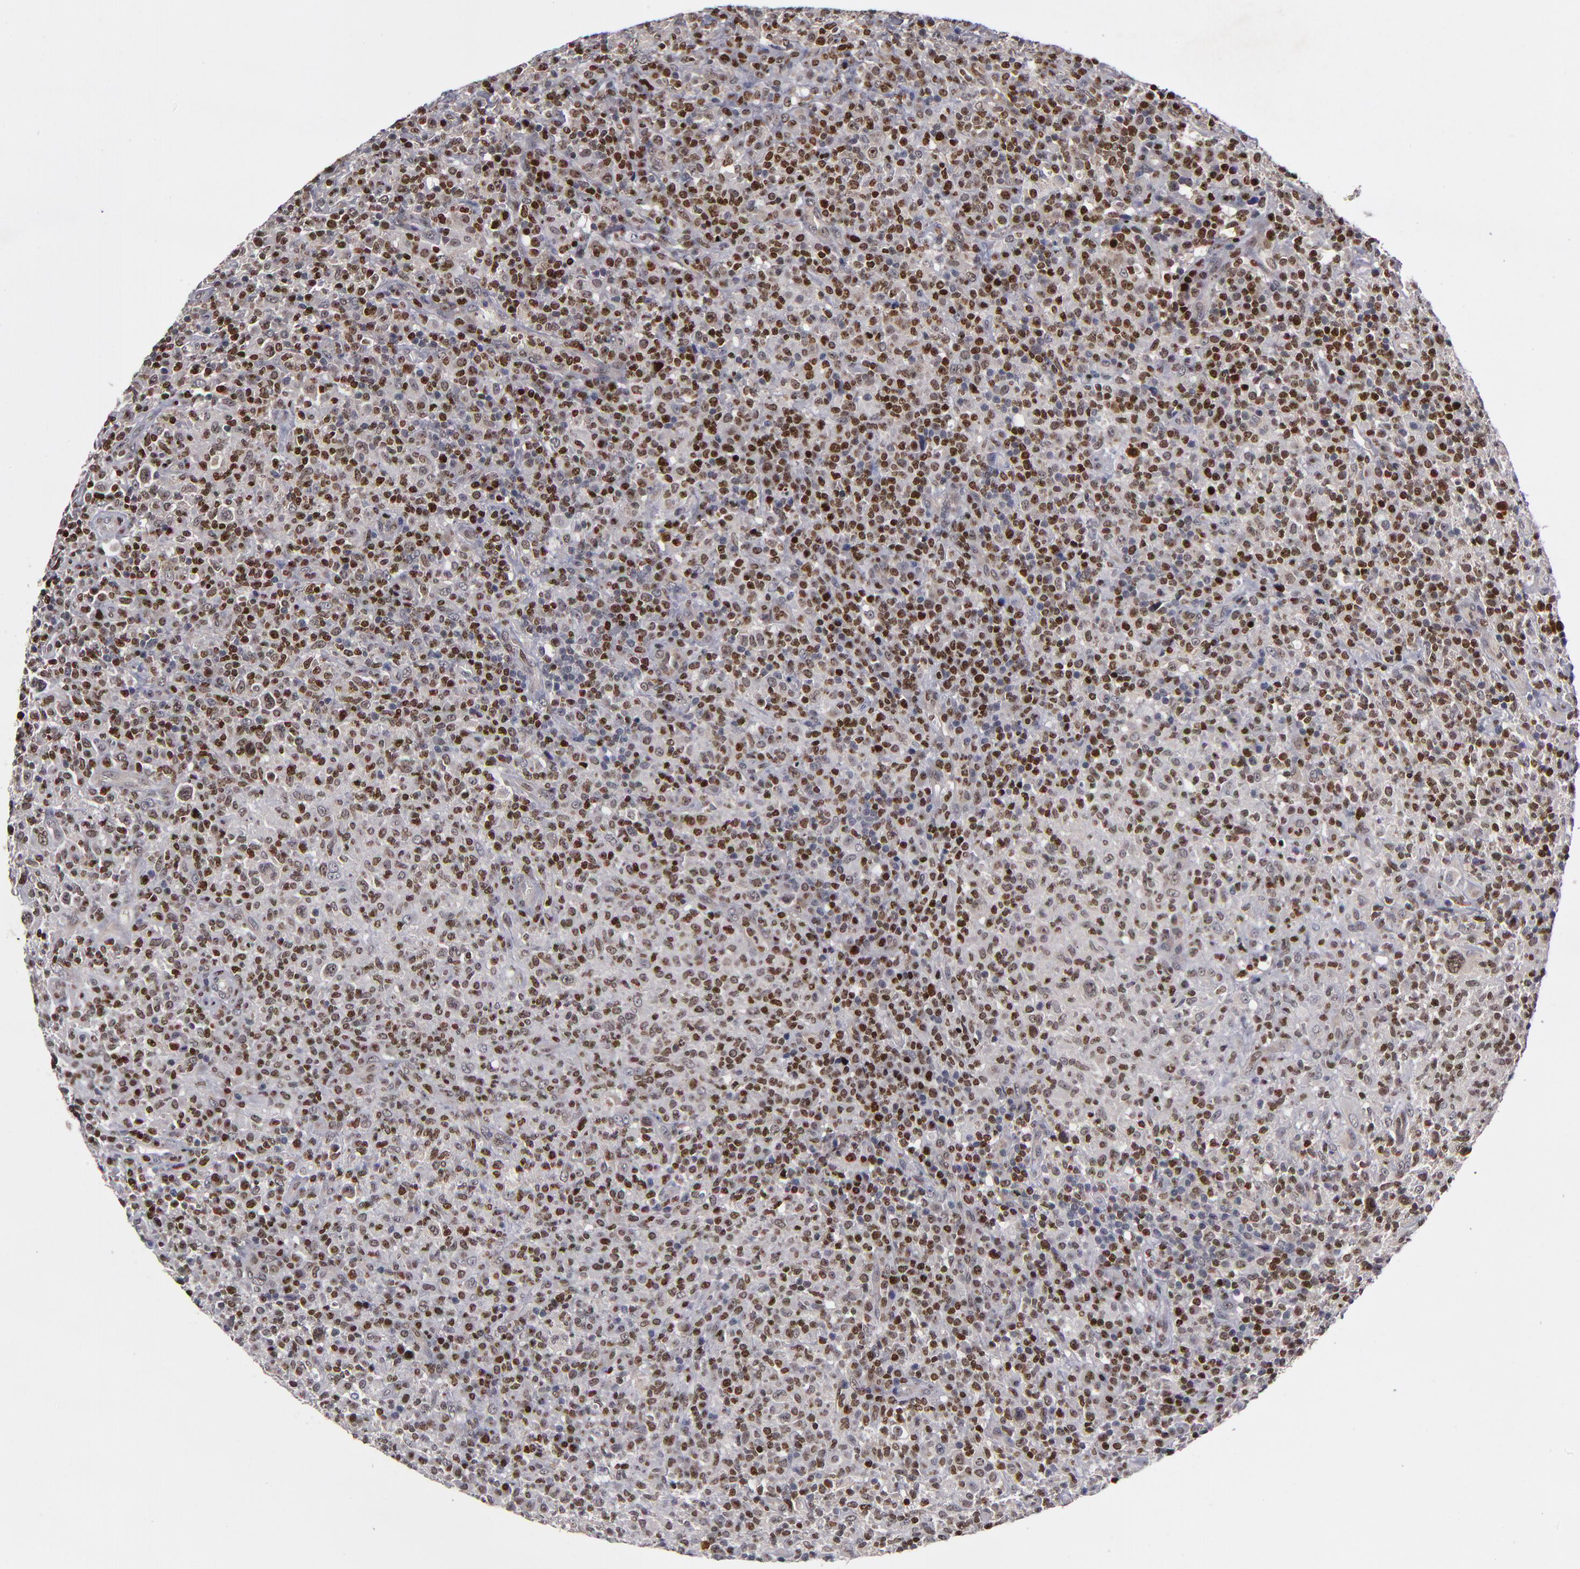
{"staining": {"intensity": "strong", "quantity": "25%-75%", "location": "nuclear"}, "tissue": "lymphoma", "cell_type": "Tumor cells", "image_type": "cancer", "snomed": [{"axis": "morphology", "description": "Hodgkin's disease, NOS"}, {"axis": "topography", "description": "Lymph node"}], "caption": "Immunohistochemical staining of Hodgkin's disease exhibits high levels of strong nuclear expression in approximately 25%-75% of tumor cells. The staining is performed using DAB brown chromogen to label protein expression. The nuclei are counter-stained blue using hematoxylin.", "gene": "KDM6A", "patient": {"sex": "male", "age": 65}}